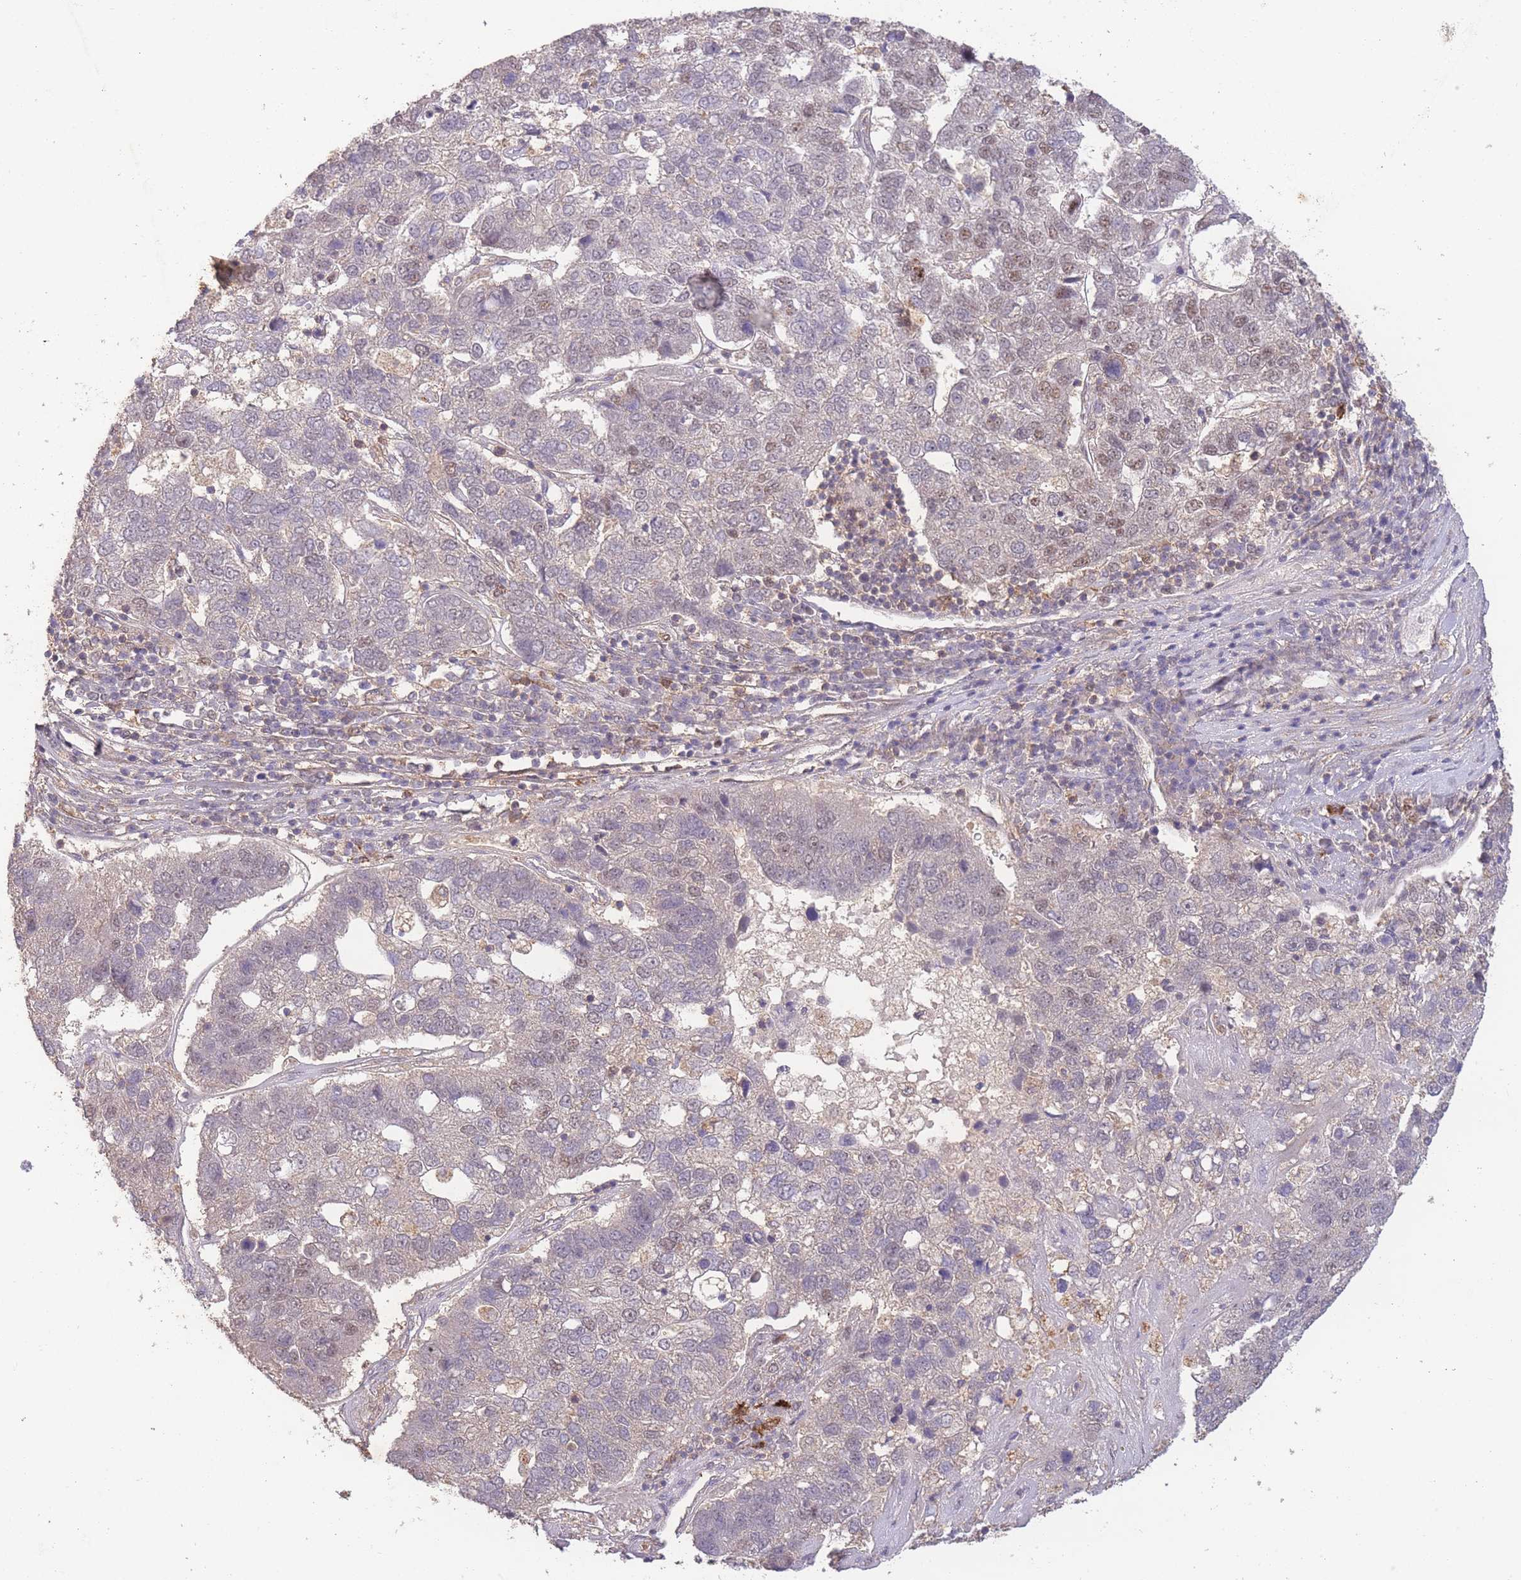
{"staining": {"intensity": "weak", "quantity": "<25%", "location": "nuclear"}, "tissue": "pancreatic cancer", "cell_type": "Tumor cells", "image_type": "cancer", "snomed": [{"axis": "morphology", "description": "Adenocarcinoma, NOS"}, {"axis": "topography", "description": "Pancreas"}], "caption": "Histopathology image shows no significant protein positivity in tumor cells of pancreatic cancer (adenocarcinoma).", "gene": "RNF144B", "patient": {"sex": "female", "age": 61}}